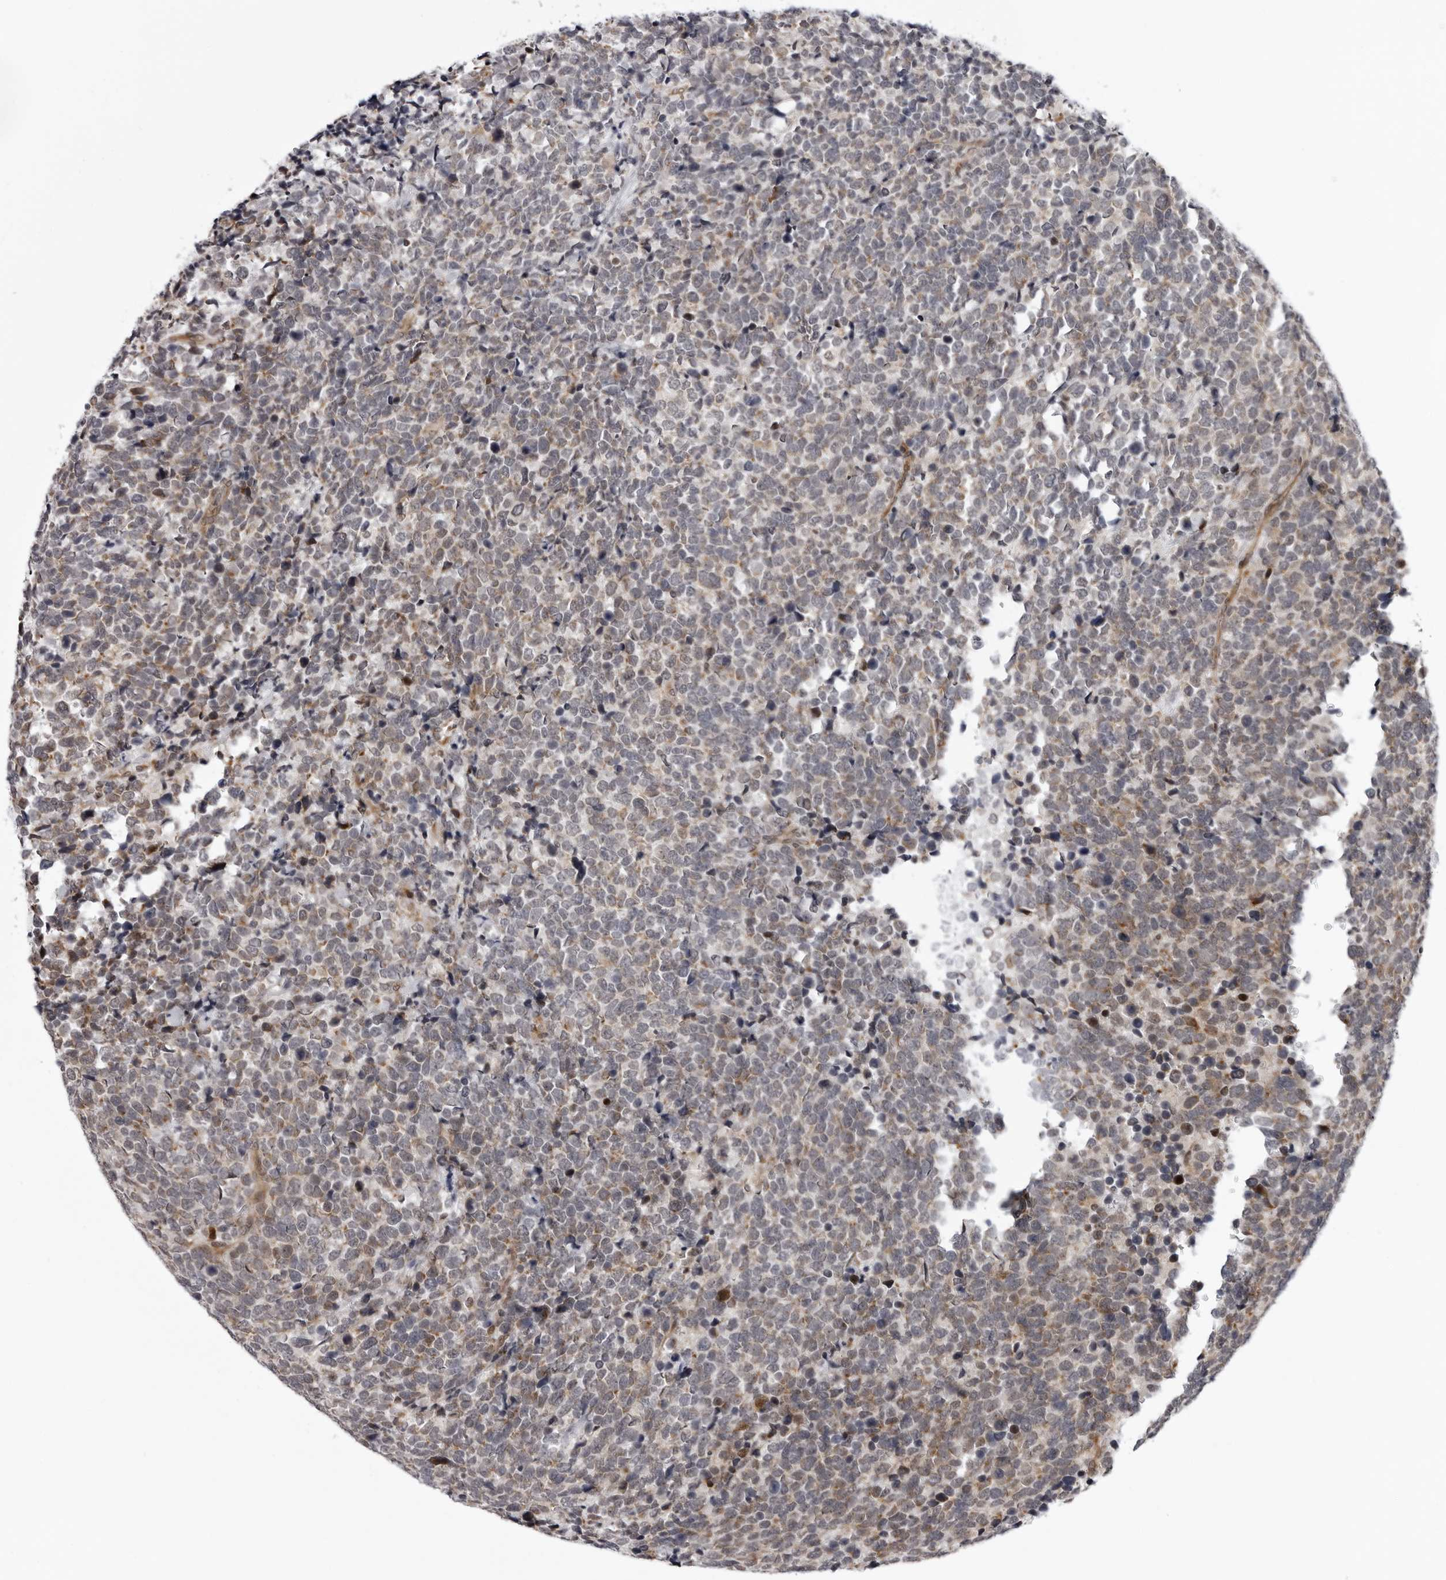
{"staining": {"intensity": "weak", "quantity": "<25%", "location": "cytoplasmic/membranous"}, "tissue": "urothelial cancer", "cell_type": "Tumor cells", "image_type": "cancer", "snomed": [{"axis": "morphology", "description": "Urothelial carcinoma, High grade"}, {"axis": "topography", "description": "Urinary bladder"}], "caption": "Immunohistochemical staining of urothelial cancer demonstrates no significant staining in tumor cells.", "gene": "GCSAML", "patient": {"sex": "female", "age": 82}}